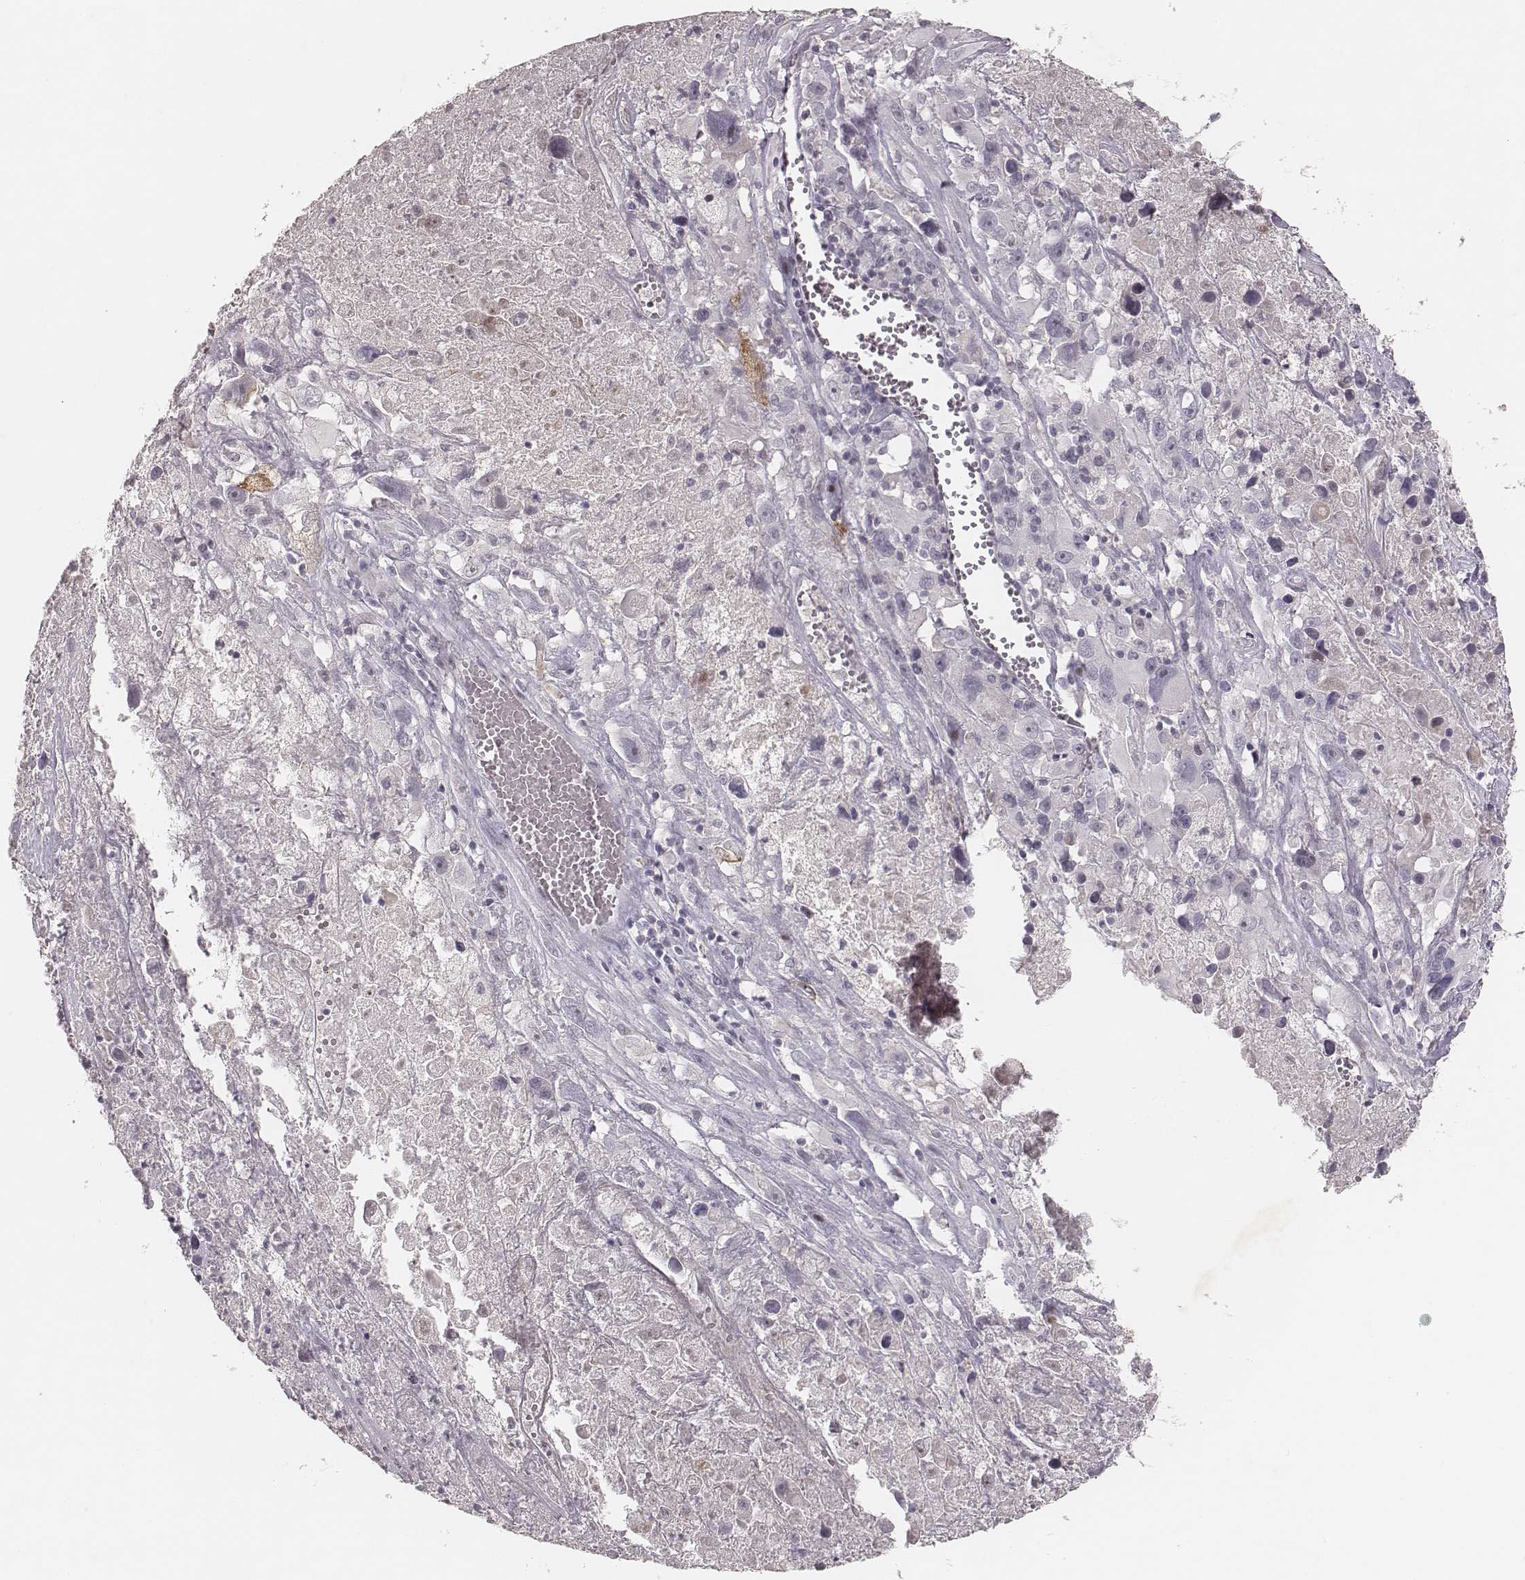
{"staining": {"intensity": "negative", "quantity": "none", "location": "none"}, "tissue": "melanoma", "cell_type": "Tumor cells", "image_type": "cancer", "snomed": [{"axis": "morphology", "description": "Malignant melanoma, Metastatic site"}, {"axis": "topography", "description": "Lymph node"}], "caption": "This is an immunohistochemistry histopathology image of melanoma. There is no staining in tumor cells.", "gene": "MADCAM1", "patient": {"sex": "male", "age": 50}}